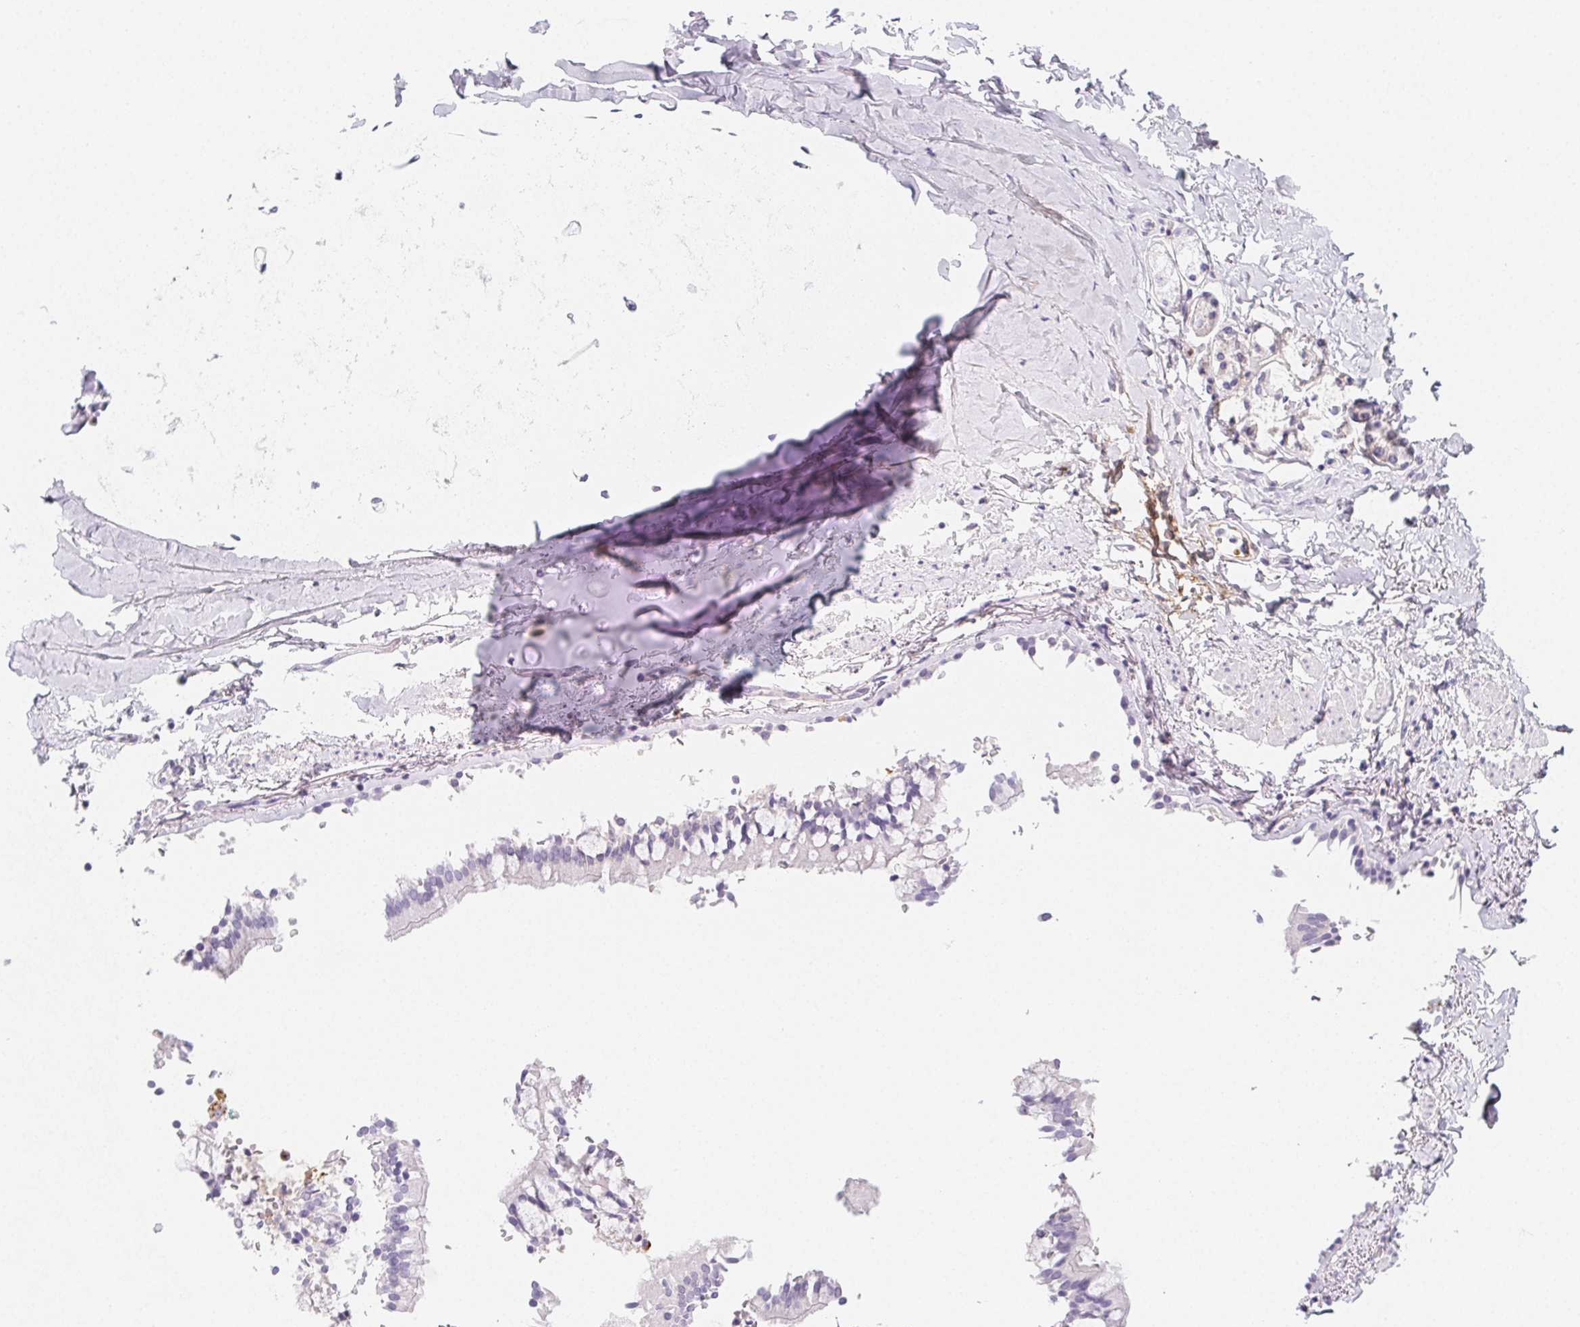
{"staining": {"intensity": "negative", "quantity": "none", "location": "none"}, "tissue": "adipose tissue", "cell_type": "Adipocytes", "image_type": "normal", "snomed": [{"axis": "morphology", "description": "Normal tissue, NOS"}, {"axis": "topography", "description": "Cartilage tissue"}, {"axis": "topography", "description": "Bronchus"}, {"axis": "topography", "description": "Peripheral nerve tissue"}], "caption": "Histopathology image shows no protein staining in adipocytes of benign adipose tissue.", "gene": "ITIH2", "patient": {"sex": "male", "age": 67}}